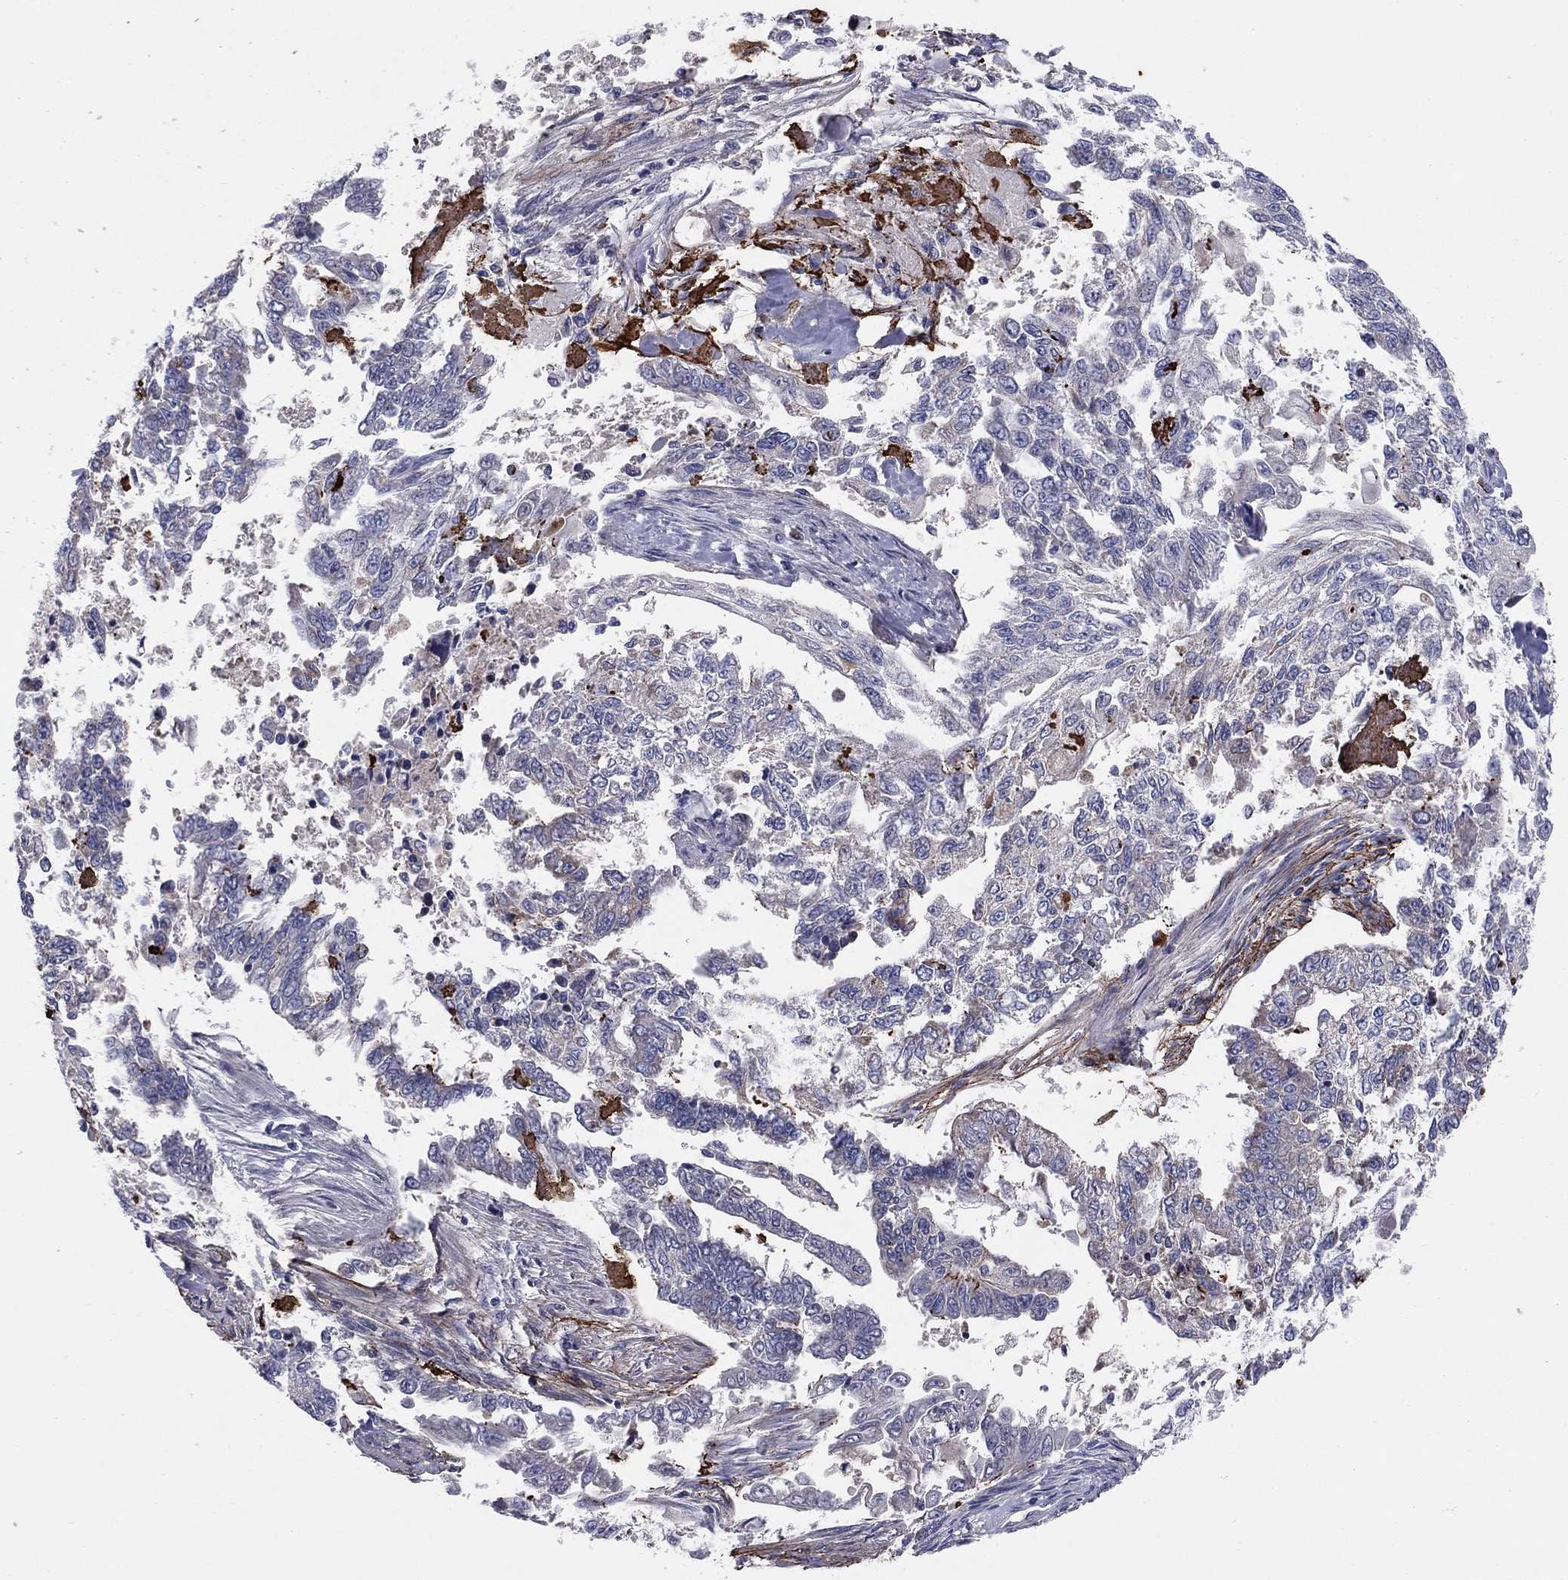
{"staining": {"intensity": "negative", "quantity": "none", "location": "none"}, "tissue": "endometrial cancer", "cell_type": "Tumor cells", "image_type": "cancer", "snomed": [{"axis": "morphology", "description": "Adenocarcinoma, NOS"}, {"axis": "topography", "description": "Uterus"}], "caption": "Photomicrograph shows no significant protein staining in tumor cells of endometrial cancer (adenocarcinoma).", "gene": "EMP2", "patient": {"sex": "female", "age": 59}}